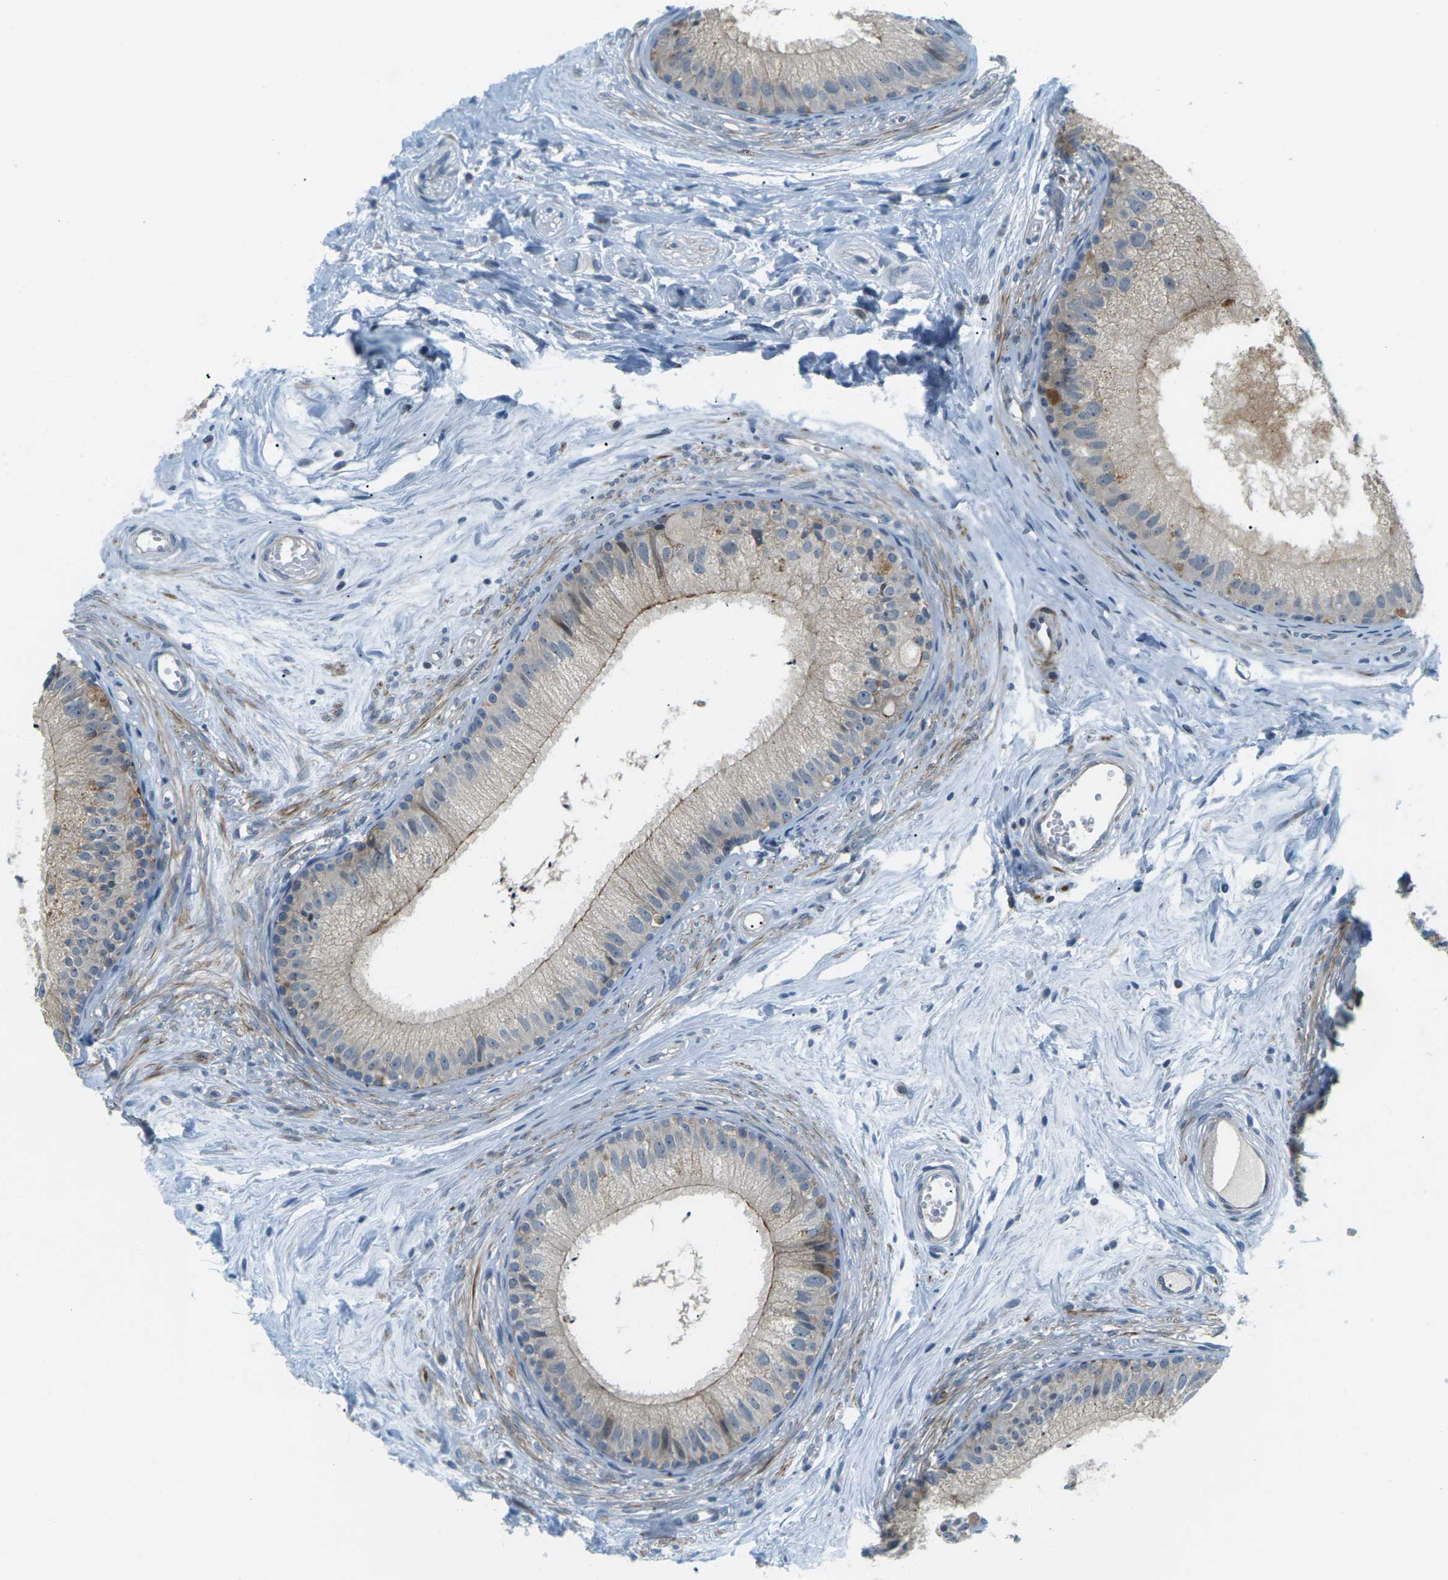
{"staining": {"intensity": "weak", "quantity": "25%-75%", "location": "cytoplasmic/membranous"}, "tissue": "epididymis", "cell_type": "Glandular cells", "image_type": "normal", "snomed": [{"axis": "morphology", "description": "Normal tissue, NOS"}, {"axis": "topography", "description": "Epididymis"}], "caption": "The photomicrograph demonstrates staining of benign epididymis, revealing weak cytoplasmic/membranous protein staining (brown color) within glandular cells.", "gene": "SLC13A3", "patient": {"sex": "male", "age": 56}}